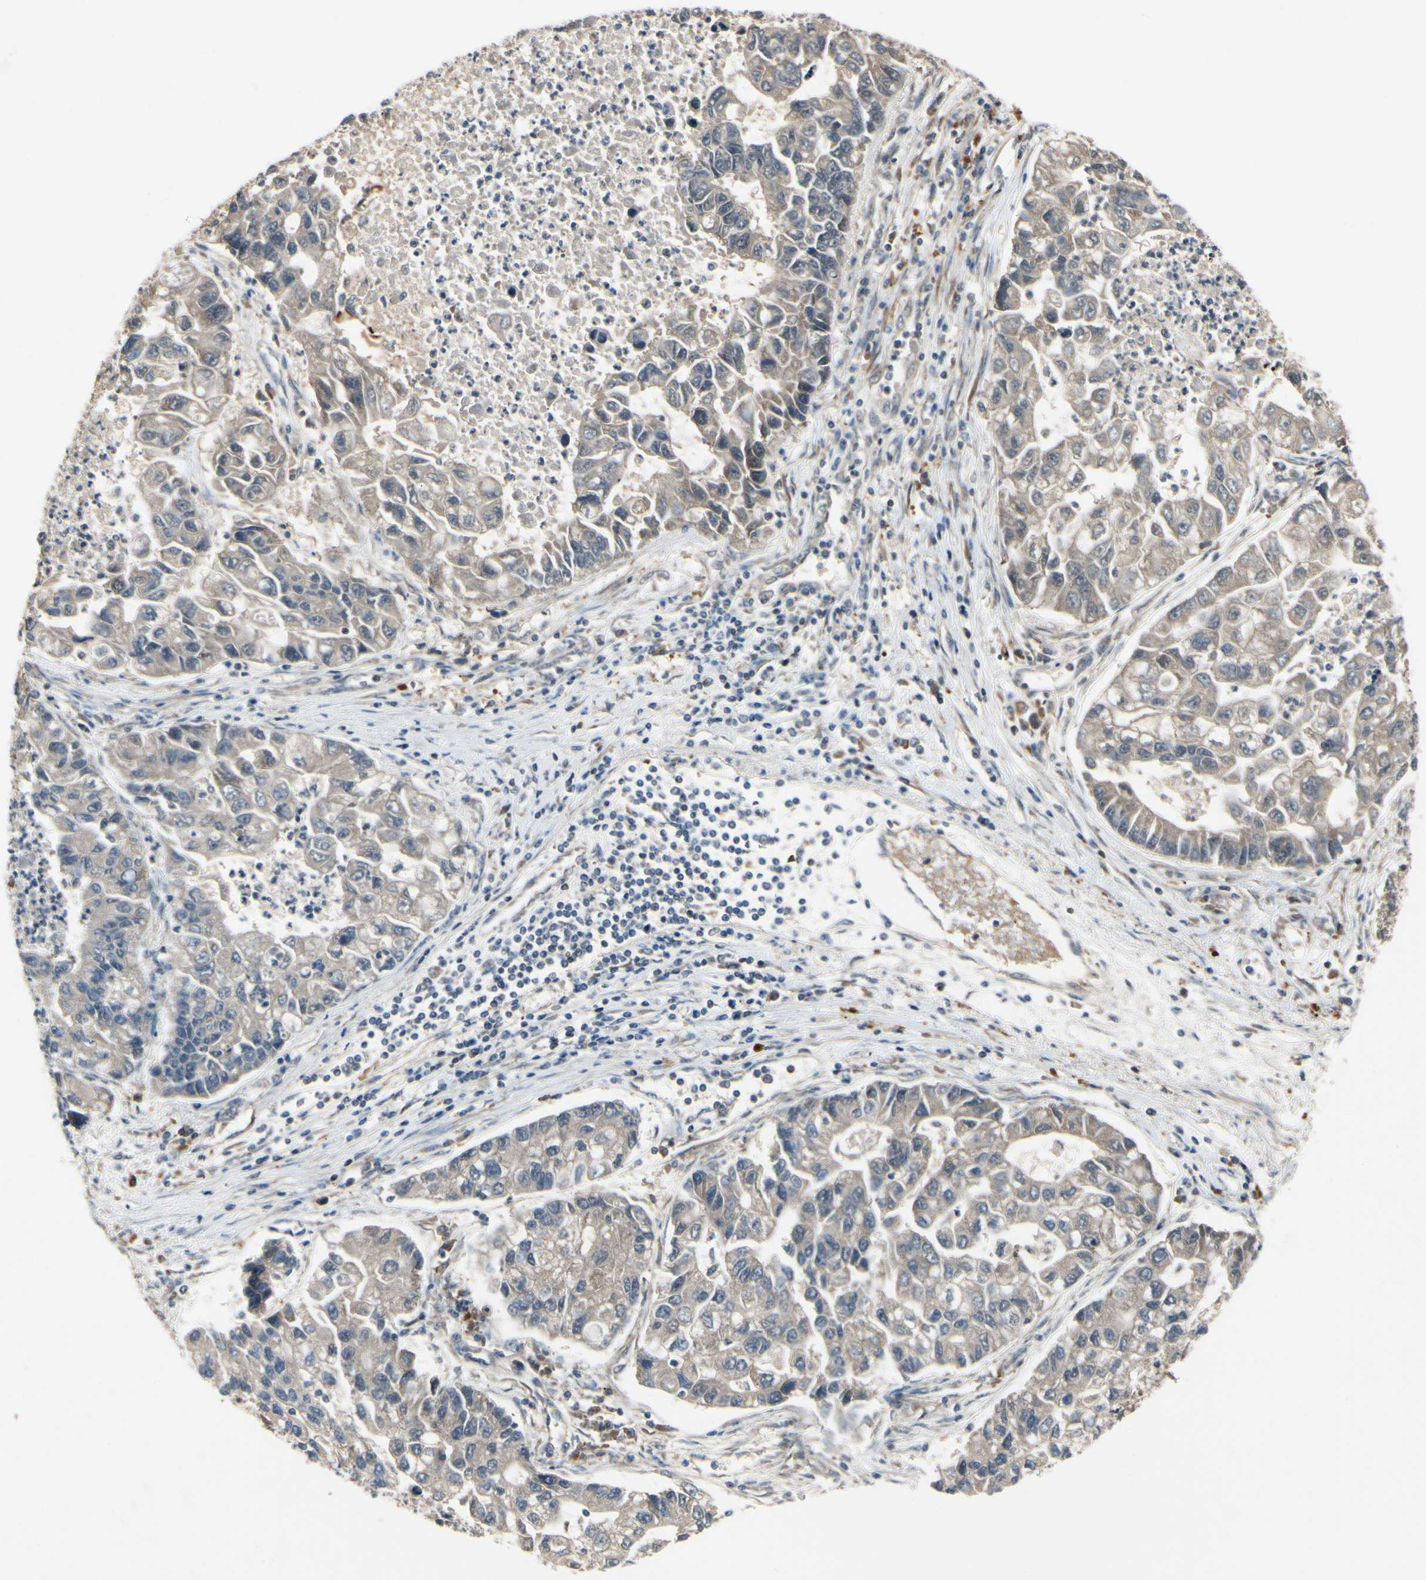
{"staining": {"intensity": "moderate", "quantity": ">75%", "location": "cytoplasmic/membranous"}, "tissue": "lung cancer", "cell_type": "Tumor cells", "image_type": "cancer", "snomed": [{"axis": "morphology", "description": "Adenocarcinoma, NOS"}, {"axis": "topography", "description": "Lung"}], "caption": "A photomicrograph of adenocarcinoma (lung) stained for a protein demonstrates moderate cytoplasmic/membranous brown staining in tumor cells.", "gene": "RNF14", "patient": {"sex": "female", "age": 51}}